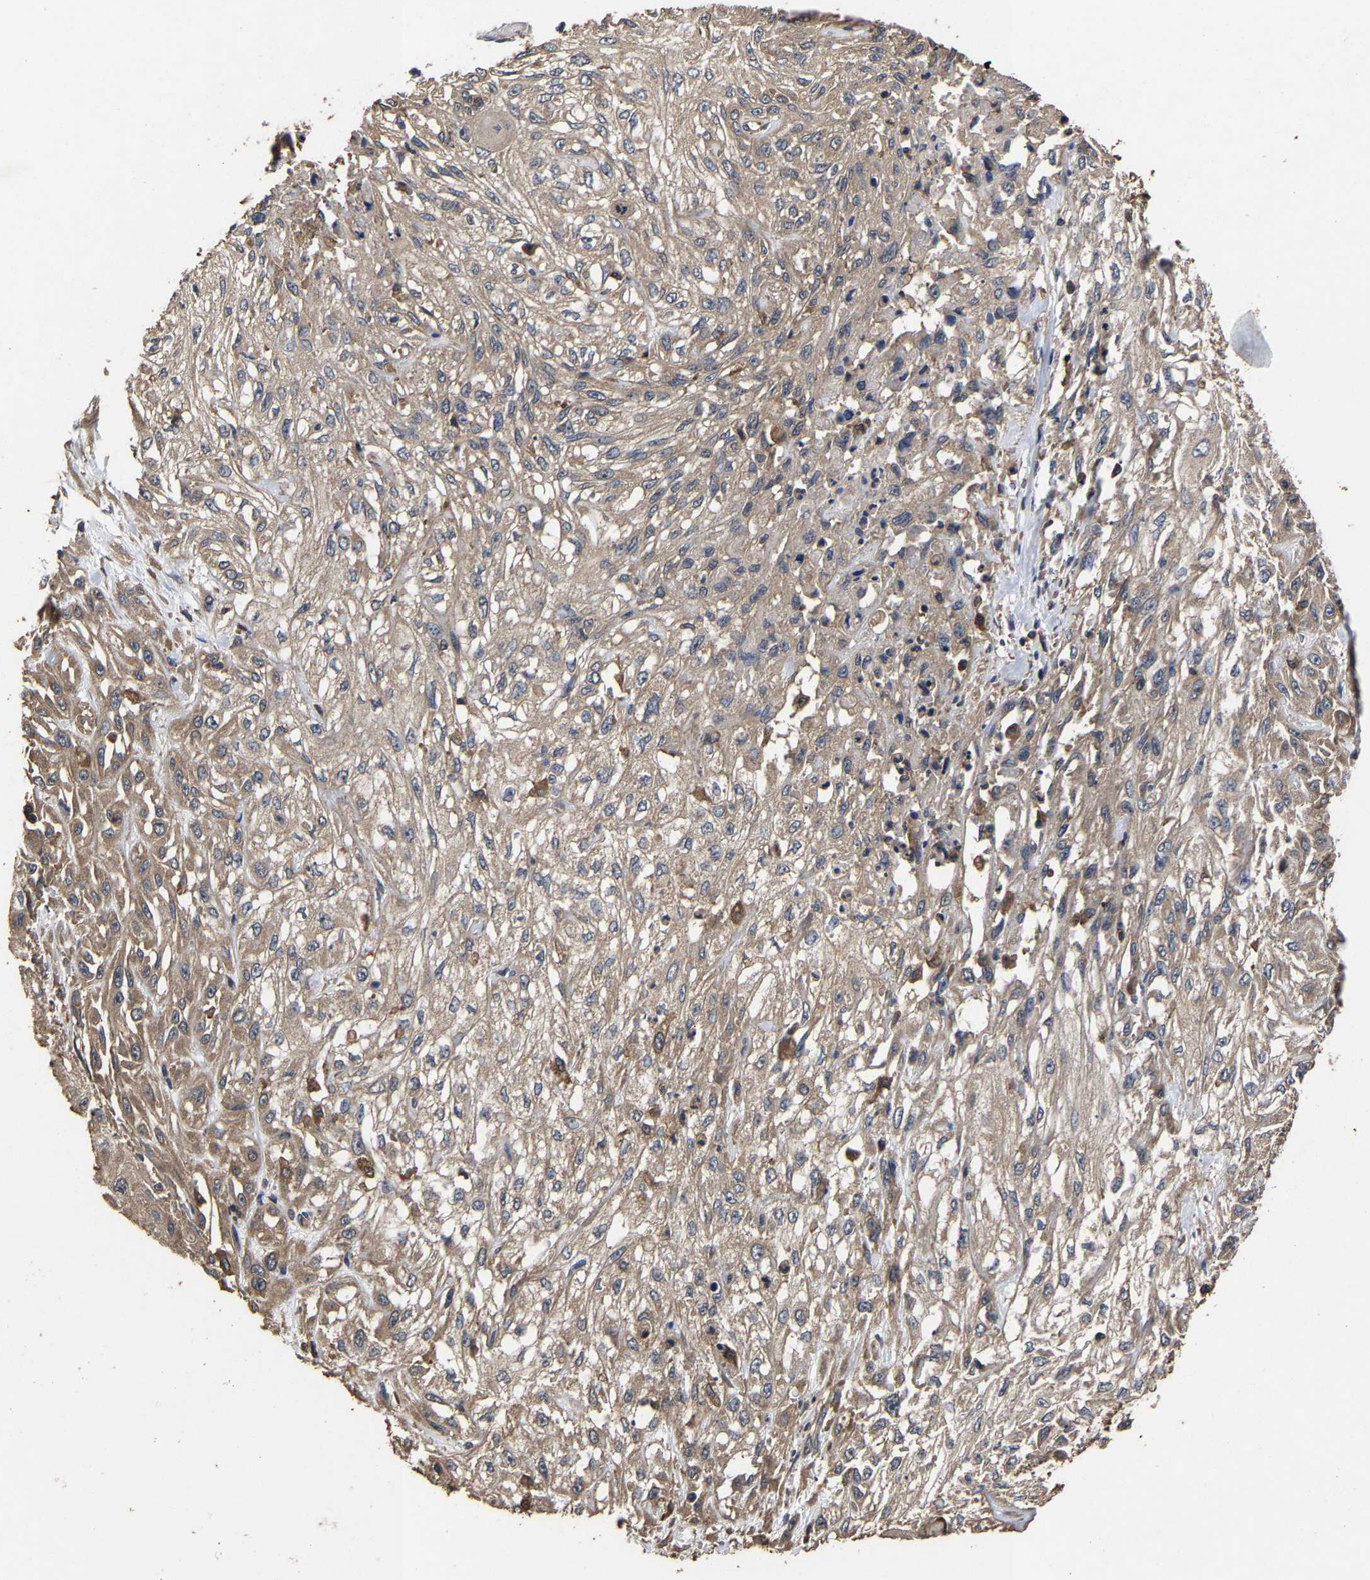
{"staining": {"intensity": "moderate", "quantity": ">75%", "location": "cytoplasmic/membranous"}, "tissue": "skin cancer", "cell_type": "Tumor cells", "image_type": "cancer", "snomed": [{"axis": "morphology", "description": "Squamous cell carcinoma, NOS"}, {"axis": "morphology", "description": "Squamous cell carcinoma, metastatic, NOS"}, {"axis": "topography", "description": "Skin"}, {"axis": "topography", "description": "Lymph node"}], "caption": "Moderate cytoplasmic/membranous protein positivity is seen in about >75% of tumor cells in skin squamous cell carcinoma.", "gene": "ITCH", "patient": {"sex": "male", "age": 75}}